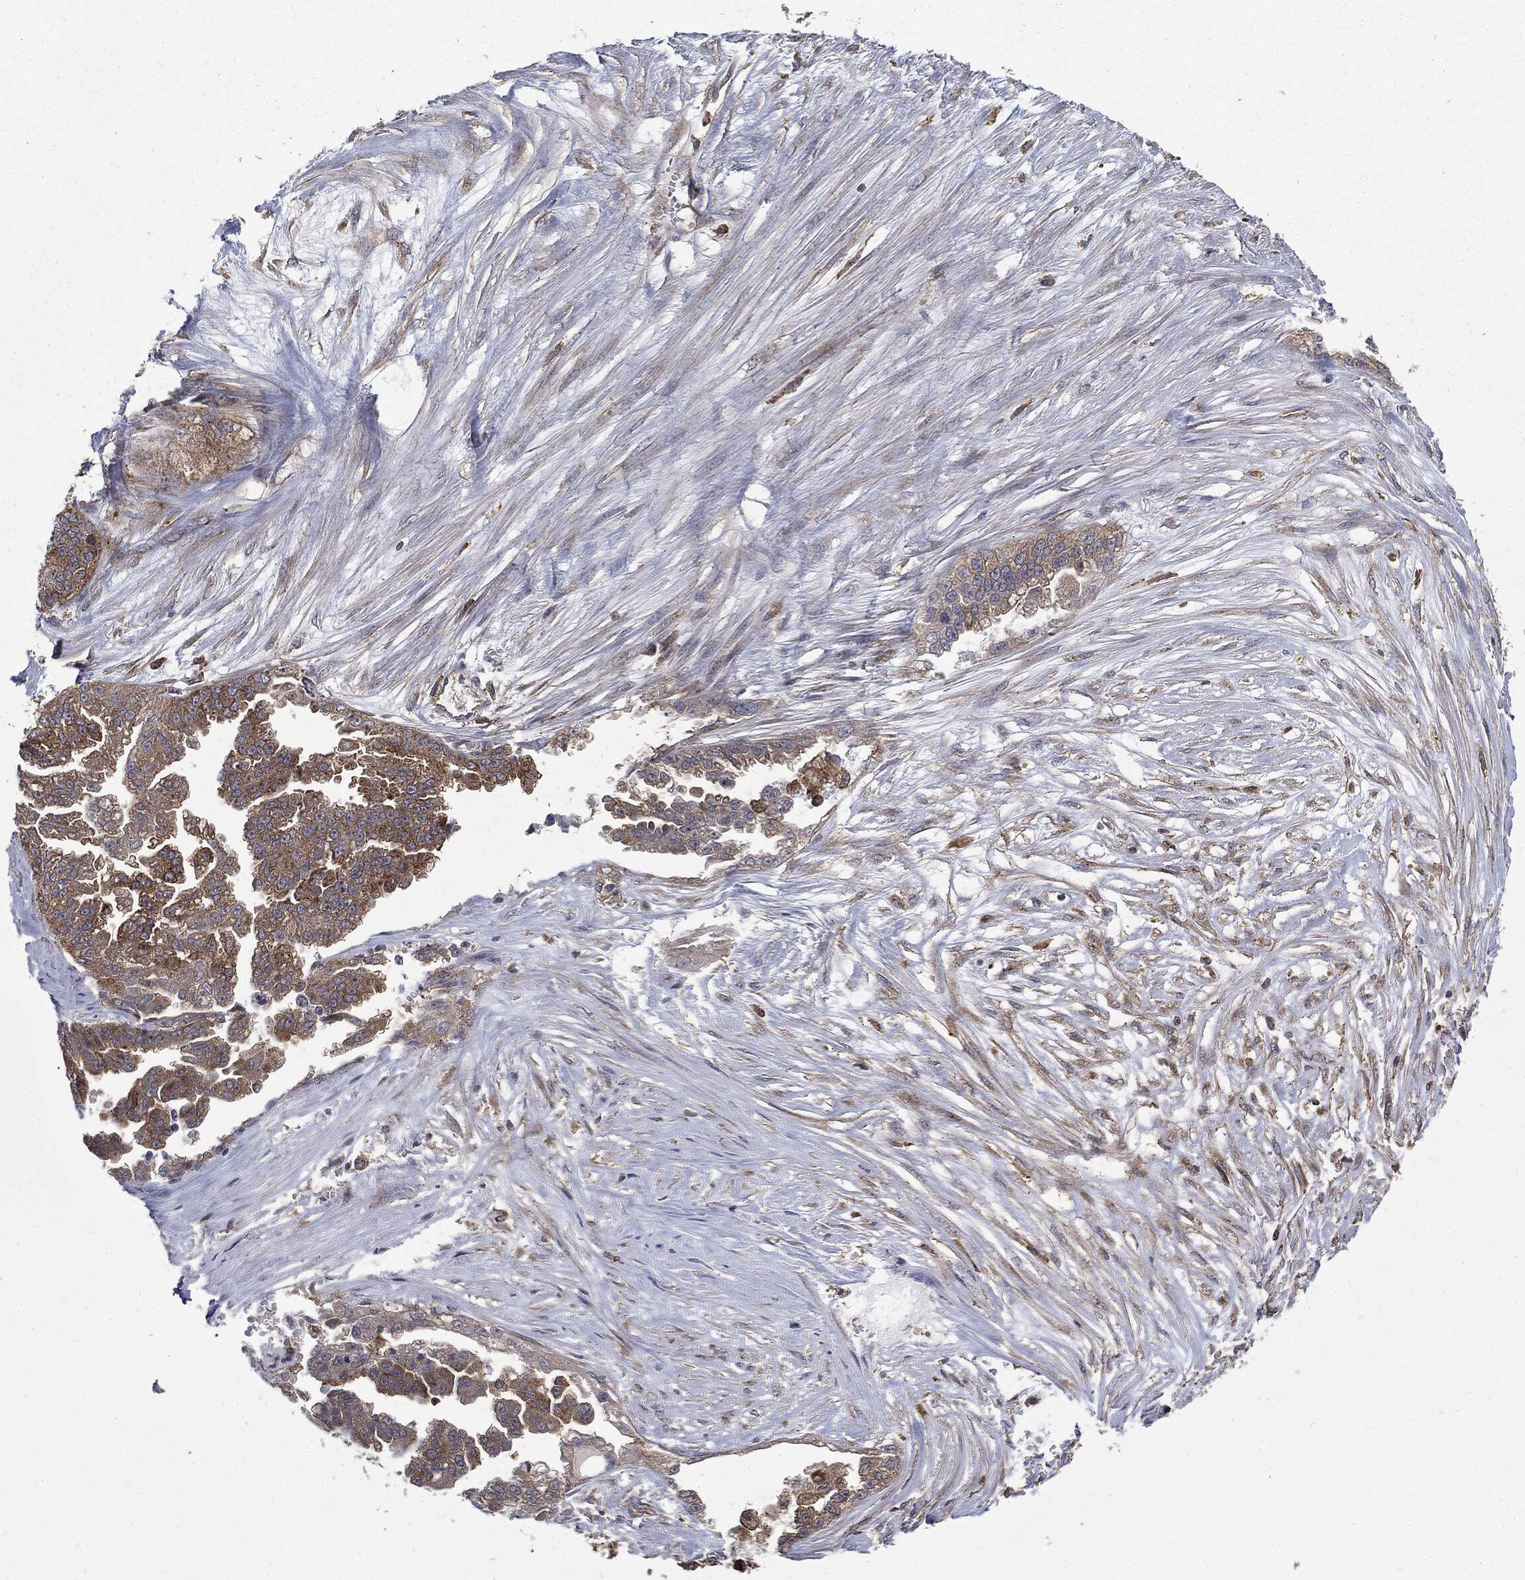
{"staining": {"intensity": "moderate", "quantity": "<25%", "location": "cytoplasmic/membranous"}, "tissue": "ovarian cancer", "cell_type": "Tumor cells", "image_type": "cancer", "snomed": [{"axis": "morphology", "description": "Cystadenocarcinoma, serous, NOS"}, {"axis": "topography", "description": "Ovary"}], "caption": "A high-resolution micrograph shows immunohistochemistry staining of ovarian serous cystadenocarcinoma, which shows moderate cytoplasmic/membranous staining in about <25% of tumor cells. (IHC, brightfield microscopy, high magnification).", "gene": "SNX5", "patient": {"sex": "female", "age": 58}}